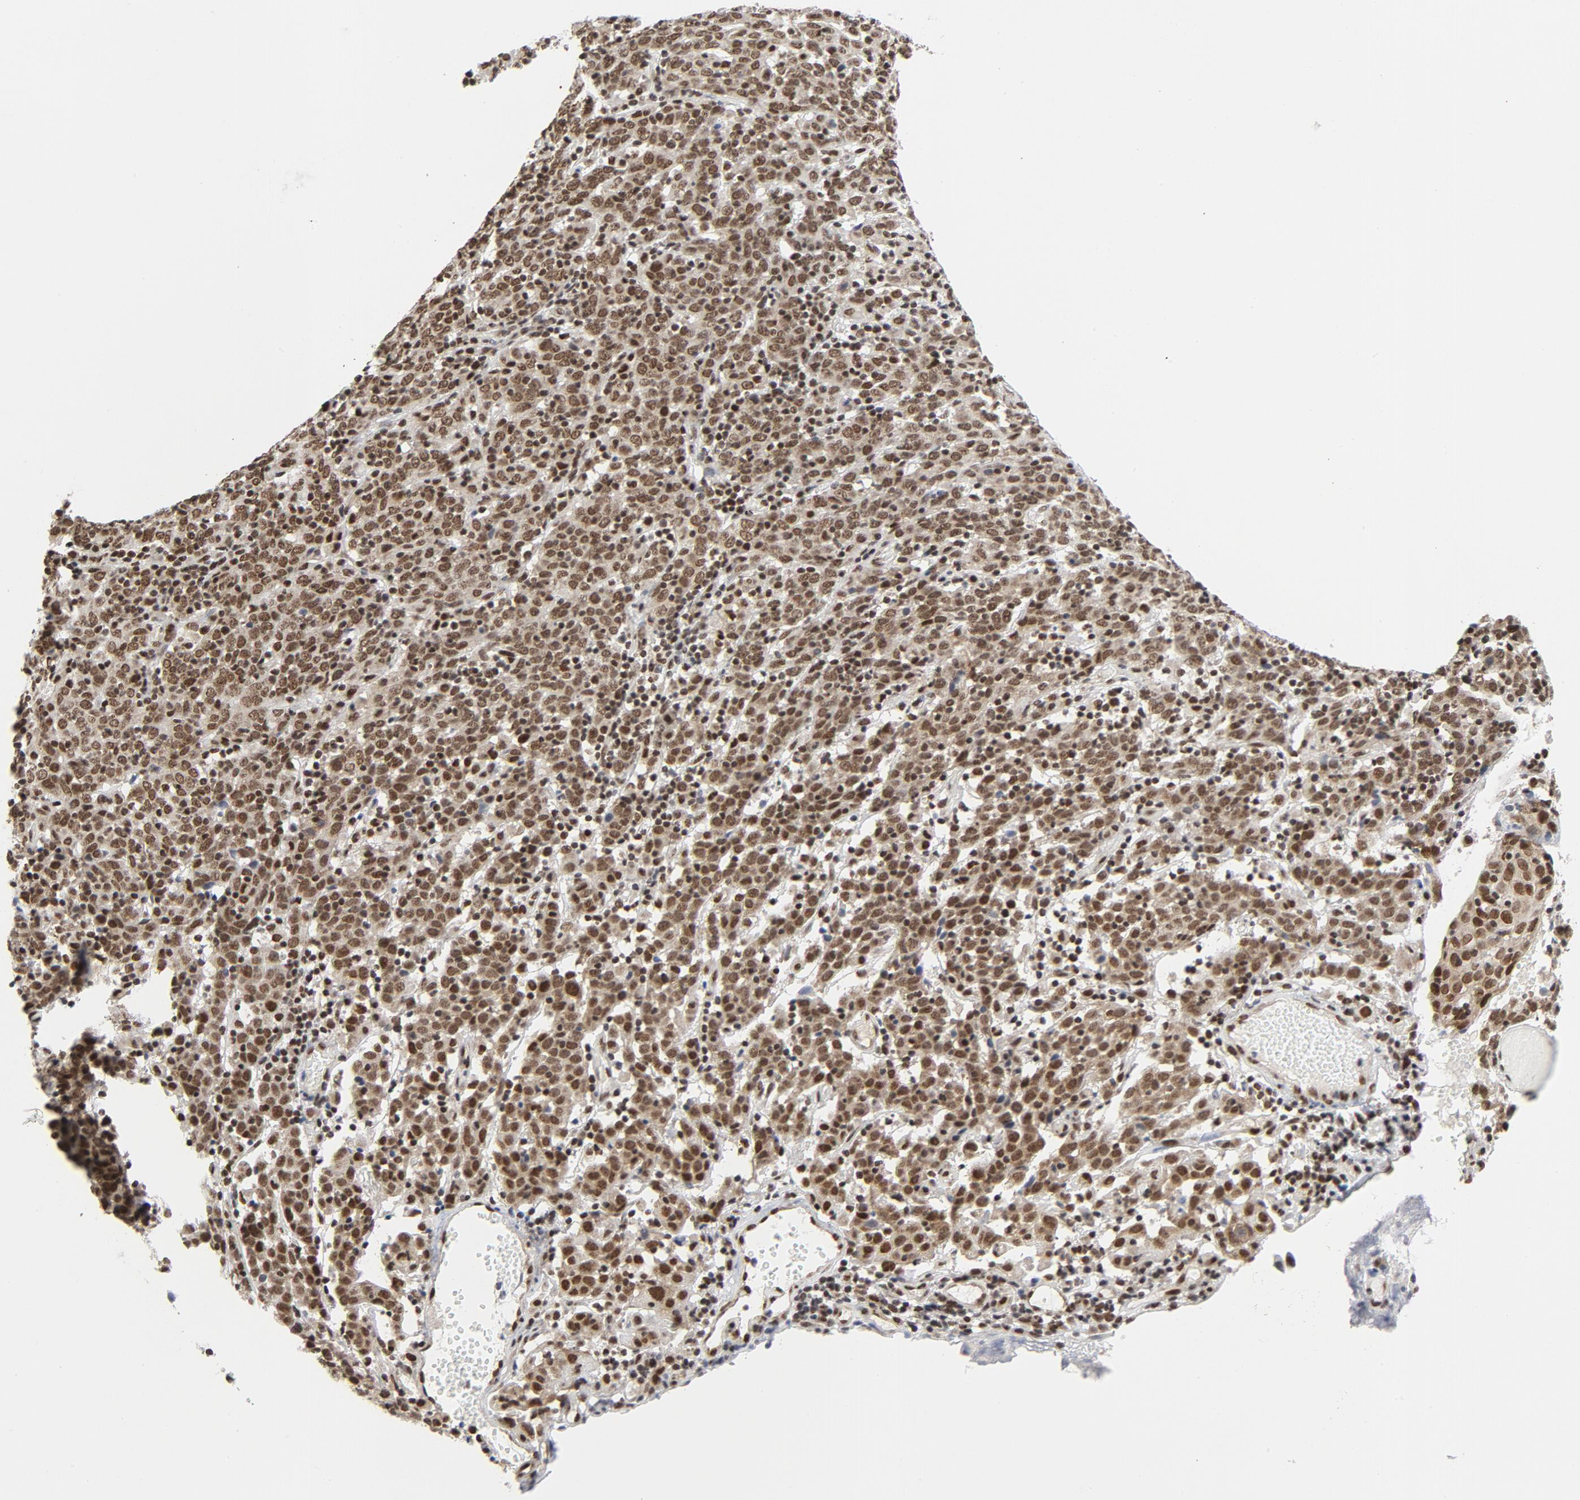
{"staining": {"intensity": "moderate", "quantity": ">75%", "location": "nuclear"}, "tissue": "cervical cancer", "cell_type": "Tumor cells", "image_type": "cancer", "snomed": [{"axis": "morphology", "description": "Normal tissue, NOS"}, {"axis": "morphology", "description": "Squamous cell carcinoma, NOS"}, {"axis": "topography", "description": "Cervix"}], "caption": "DAB (3,3'-diaminobenzidine) immunohistochemical staining of cervical cancer (squamous cell carcinoma) demonstrates moderate nuclear protein staining in about >75% of tumor cells. (brown staining indicates protein expression, while blue staining denotes nuclei).", "gene": "ERCC1", "patient": {"sex": "female", "age": 67}}